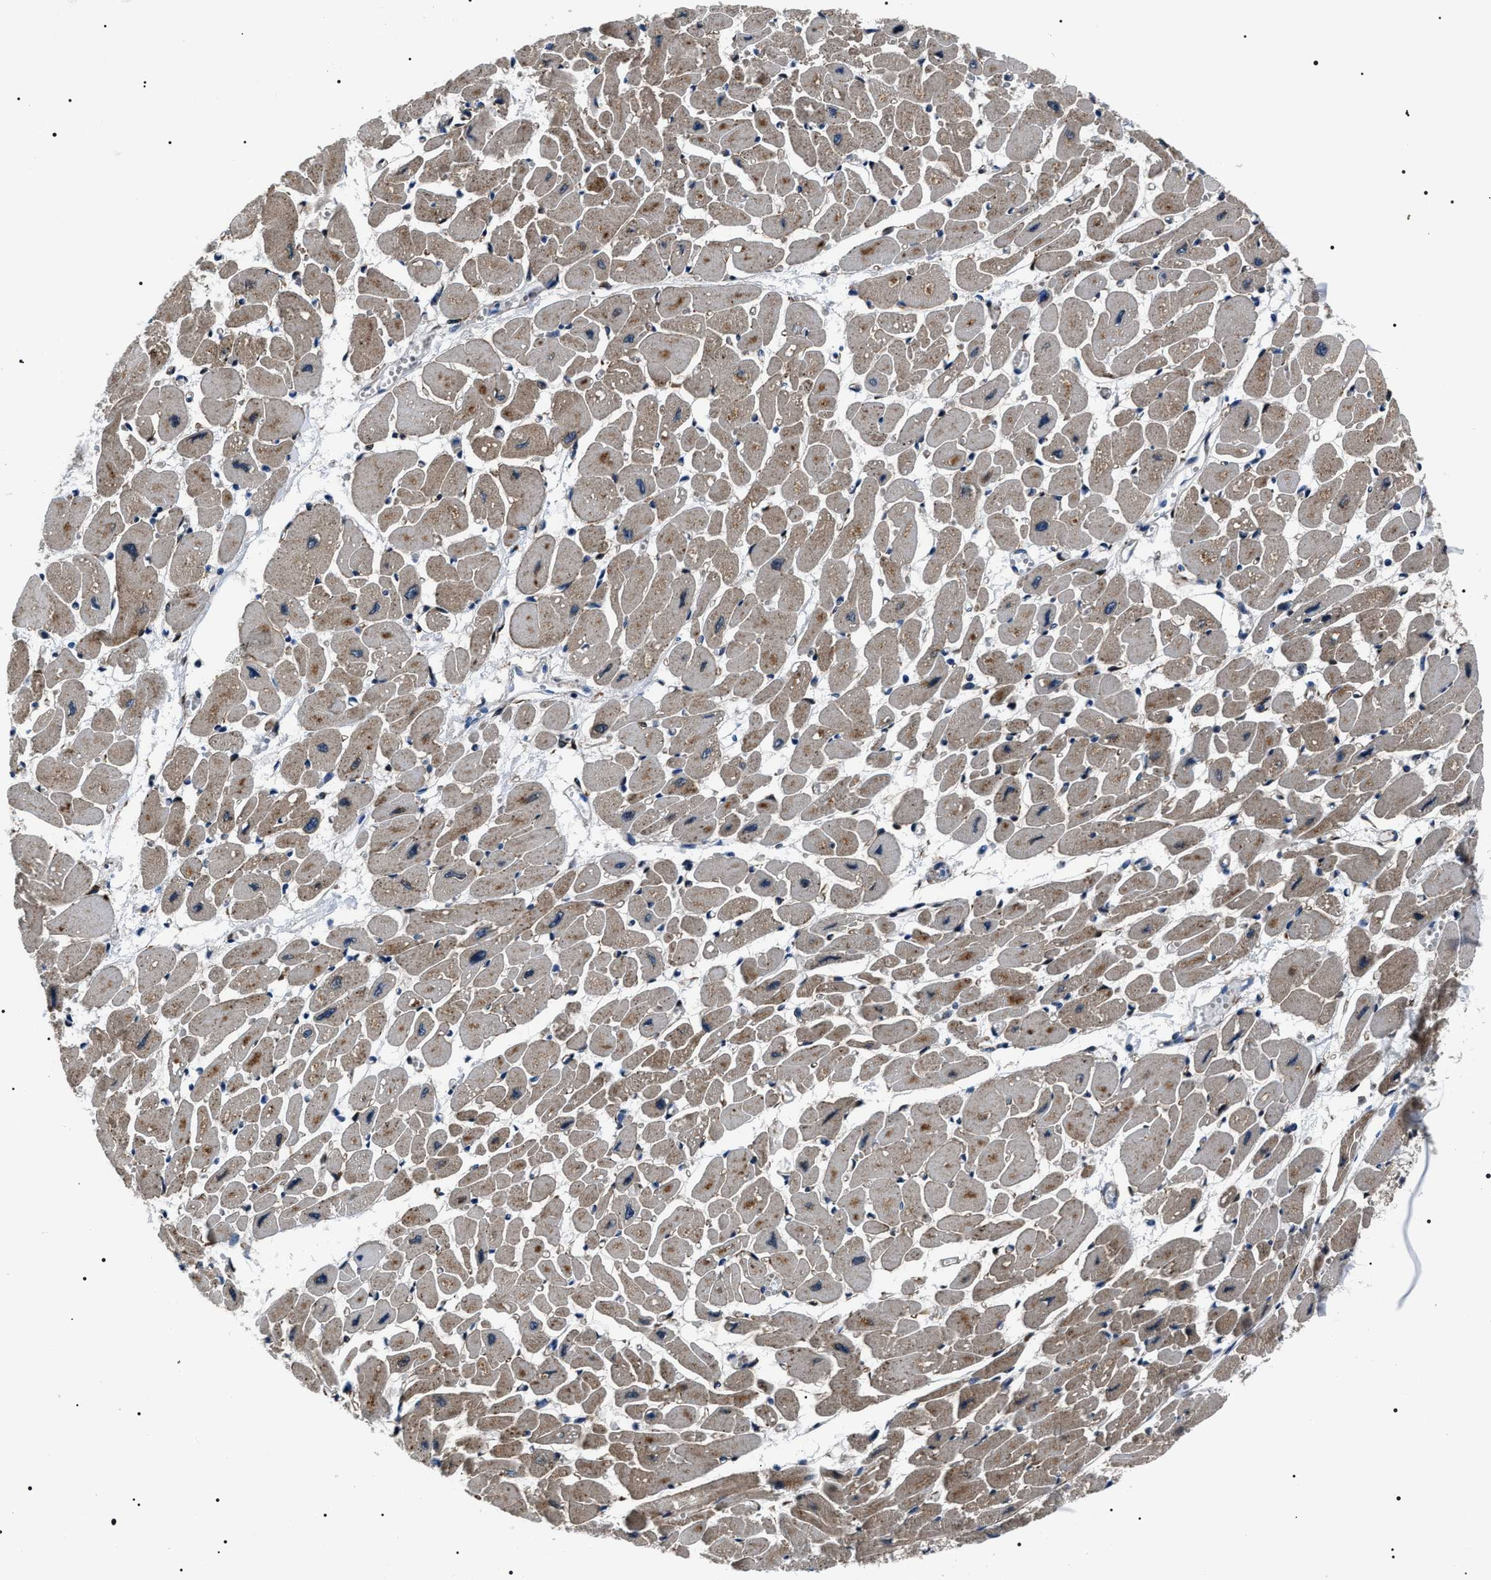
{"staining": {"intensity": "moderate", "quantity": ">75%", "location": "cytoplasmic/membranous"}, "tissue": "heart muscle", "cell_type": "Cardiomyocytes", "image_type": "normal", "snomed": [{"axis": "morphology", "description": "Normal tissue, NOS"}, {"axis": "topography", "description": "Heart"}], "caption": "High-power microscopy captured an immunohistochemistry (IHC) image of benign heart muscle, revealing moderate cytoplasmic/membranous positivity in about >75% of cardiomyocytes. The staining was performed using DAB to visualize the protein expression in brown, while the nuclei were stained in blue with hematoxylin (Magnification: 20x).", "gene": "BAG2", "patient": {"sex": "female", "age": 54}}